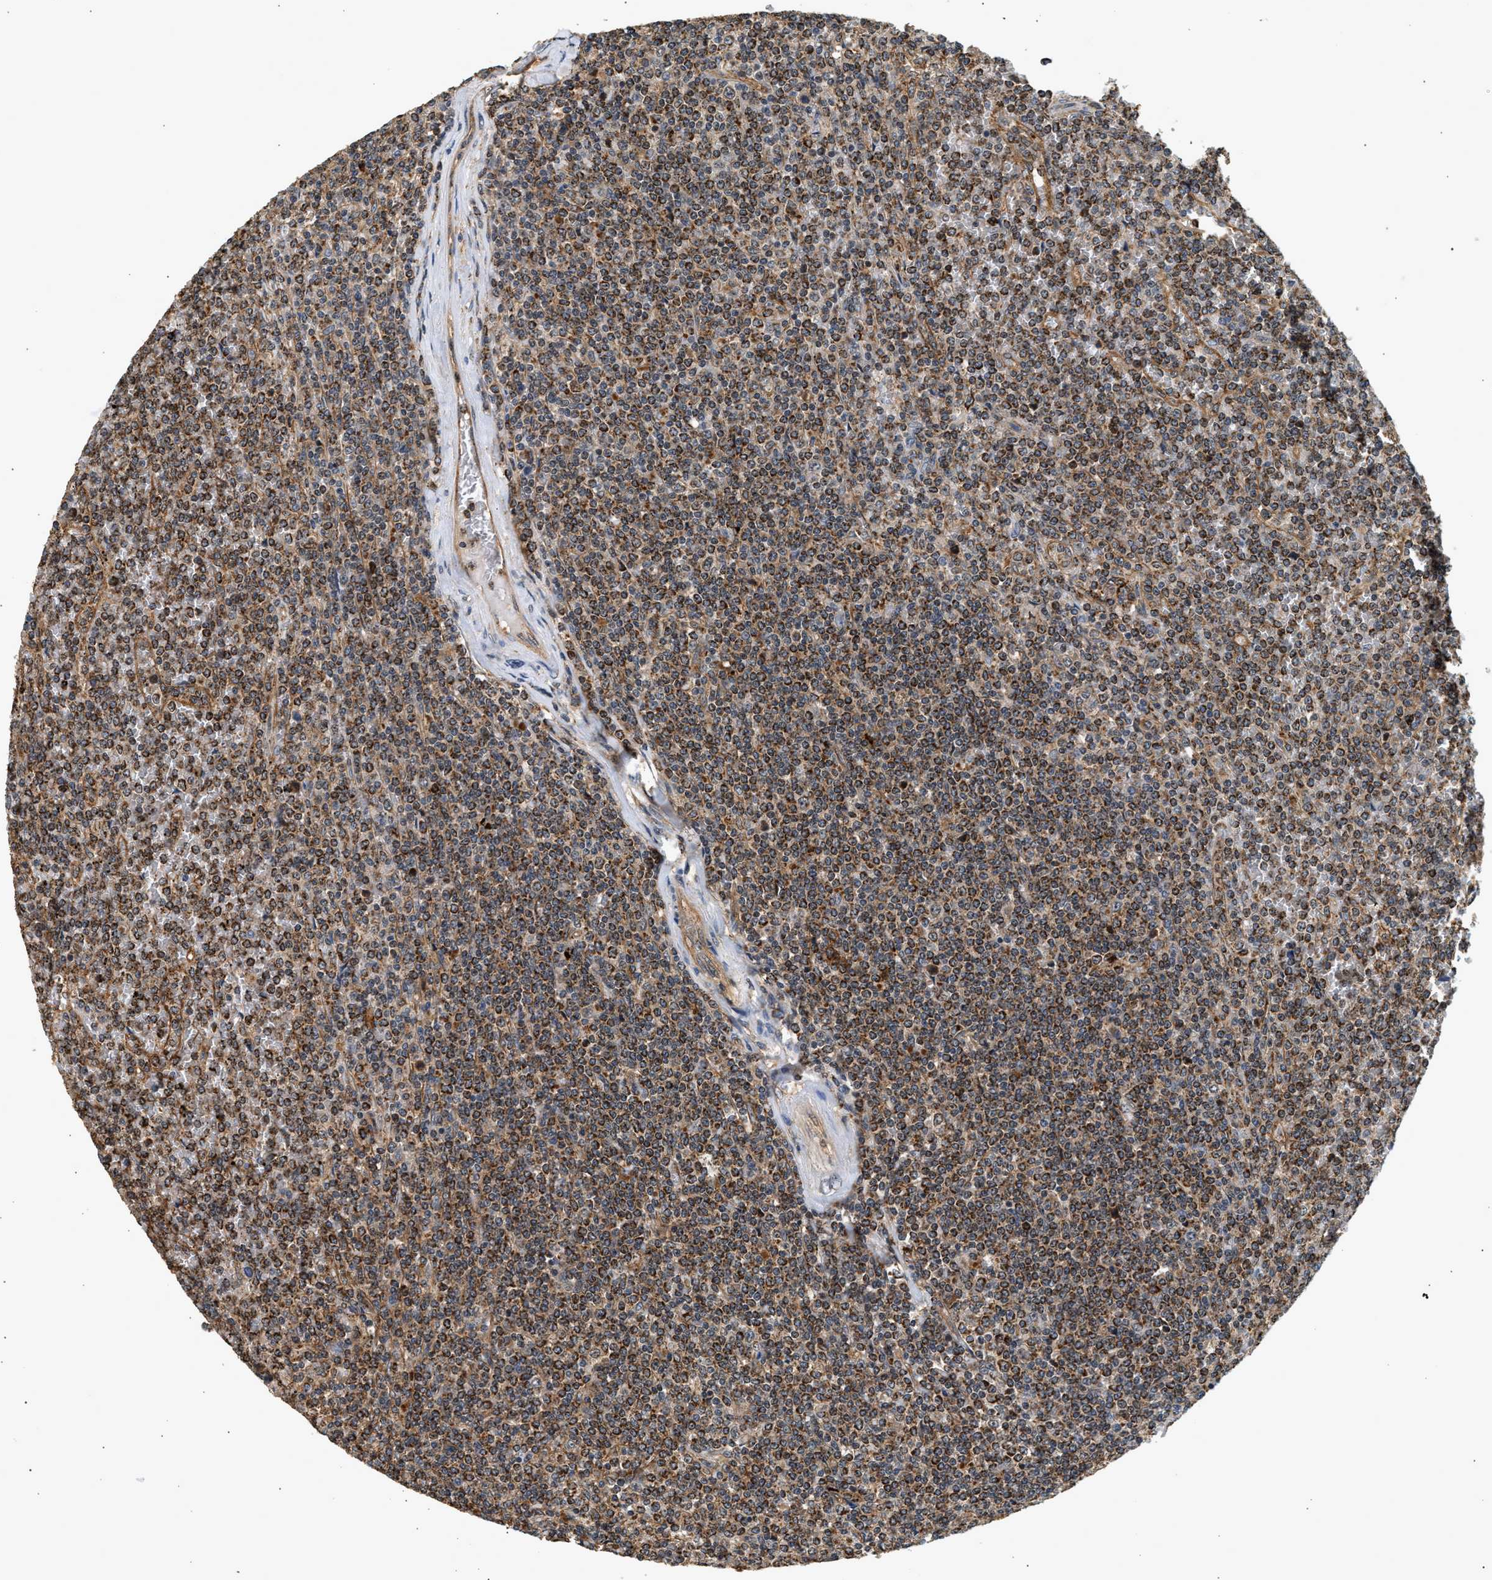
{"staining": {"intensity": "moderate", "quantity": ">75%", "location": "cytoplasmic/membranous"}, "tissue": "lymphoma", "cell_type": "Tumor cells", "image_type": "cancer", "snomed": [{"axis": "morphology", "description": "Malignant lymphoma, non-Hodgkin's type, Low grade"}, {"axis": "topography", "description": "Spleen"}], "caption": "The photomicrograph exhibits a brown stain indicating the presence of a protein in the cytoplasmic/membranous of tumor cells in malignant lymphoma, non-Hodgkin's type (low-grade). (Brightfield microscopy of DAB IHC at high magnification).", "gene": "DUSP14", "patient": {"sex": "female", "age": 19}}